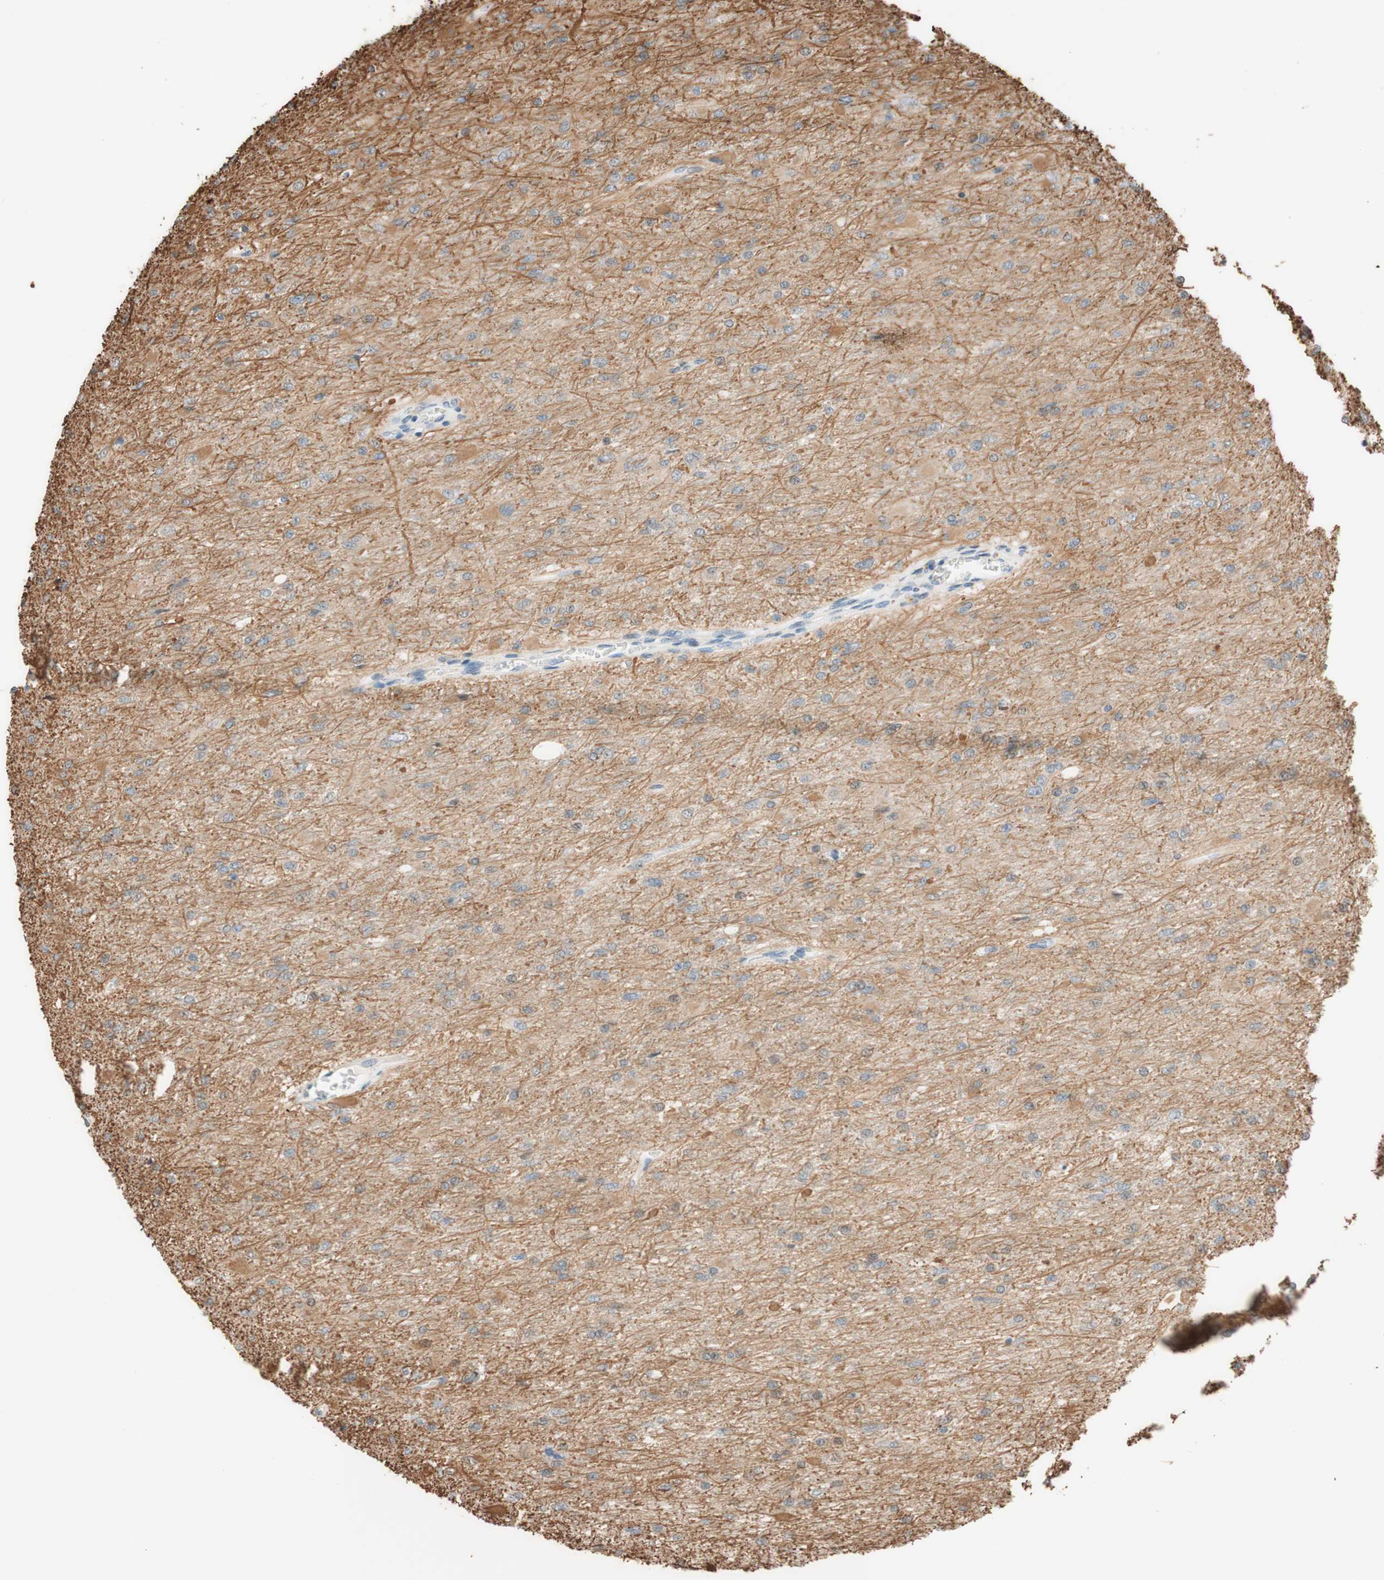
{"staining": {"intensity": "negative", "quantity": "none", "location": "none"}, "tissue": "glioma", "cell_type": "Tumor cells", "image_type": "cancer", "snomed": [{"axis": "morphology", "description": "Glioma, malignant, High grade"}, {"axis": "topography", "description": "Cerebral cortex"}], "caption": "Micrograph shows no significant protein positivity in tumor cells of malignant high-grade glioma.", "gene": "CCNC", "patient": {"sex": "female", "age": 36}}